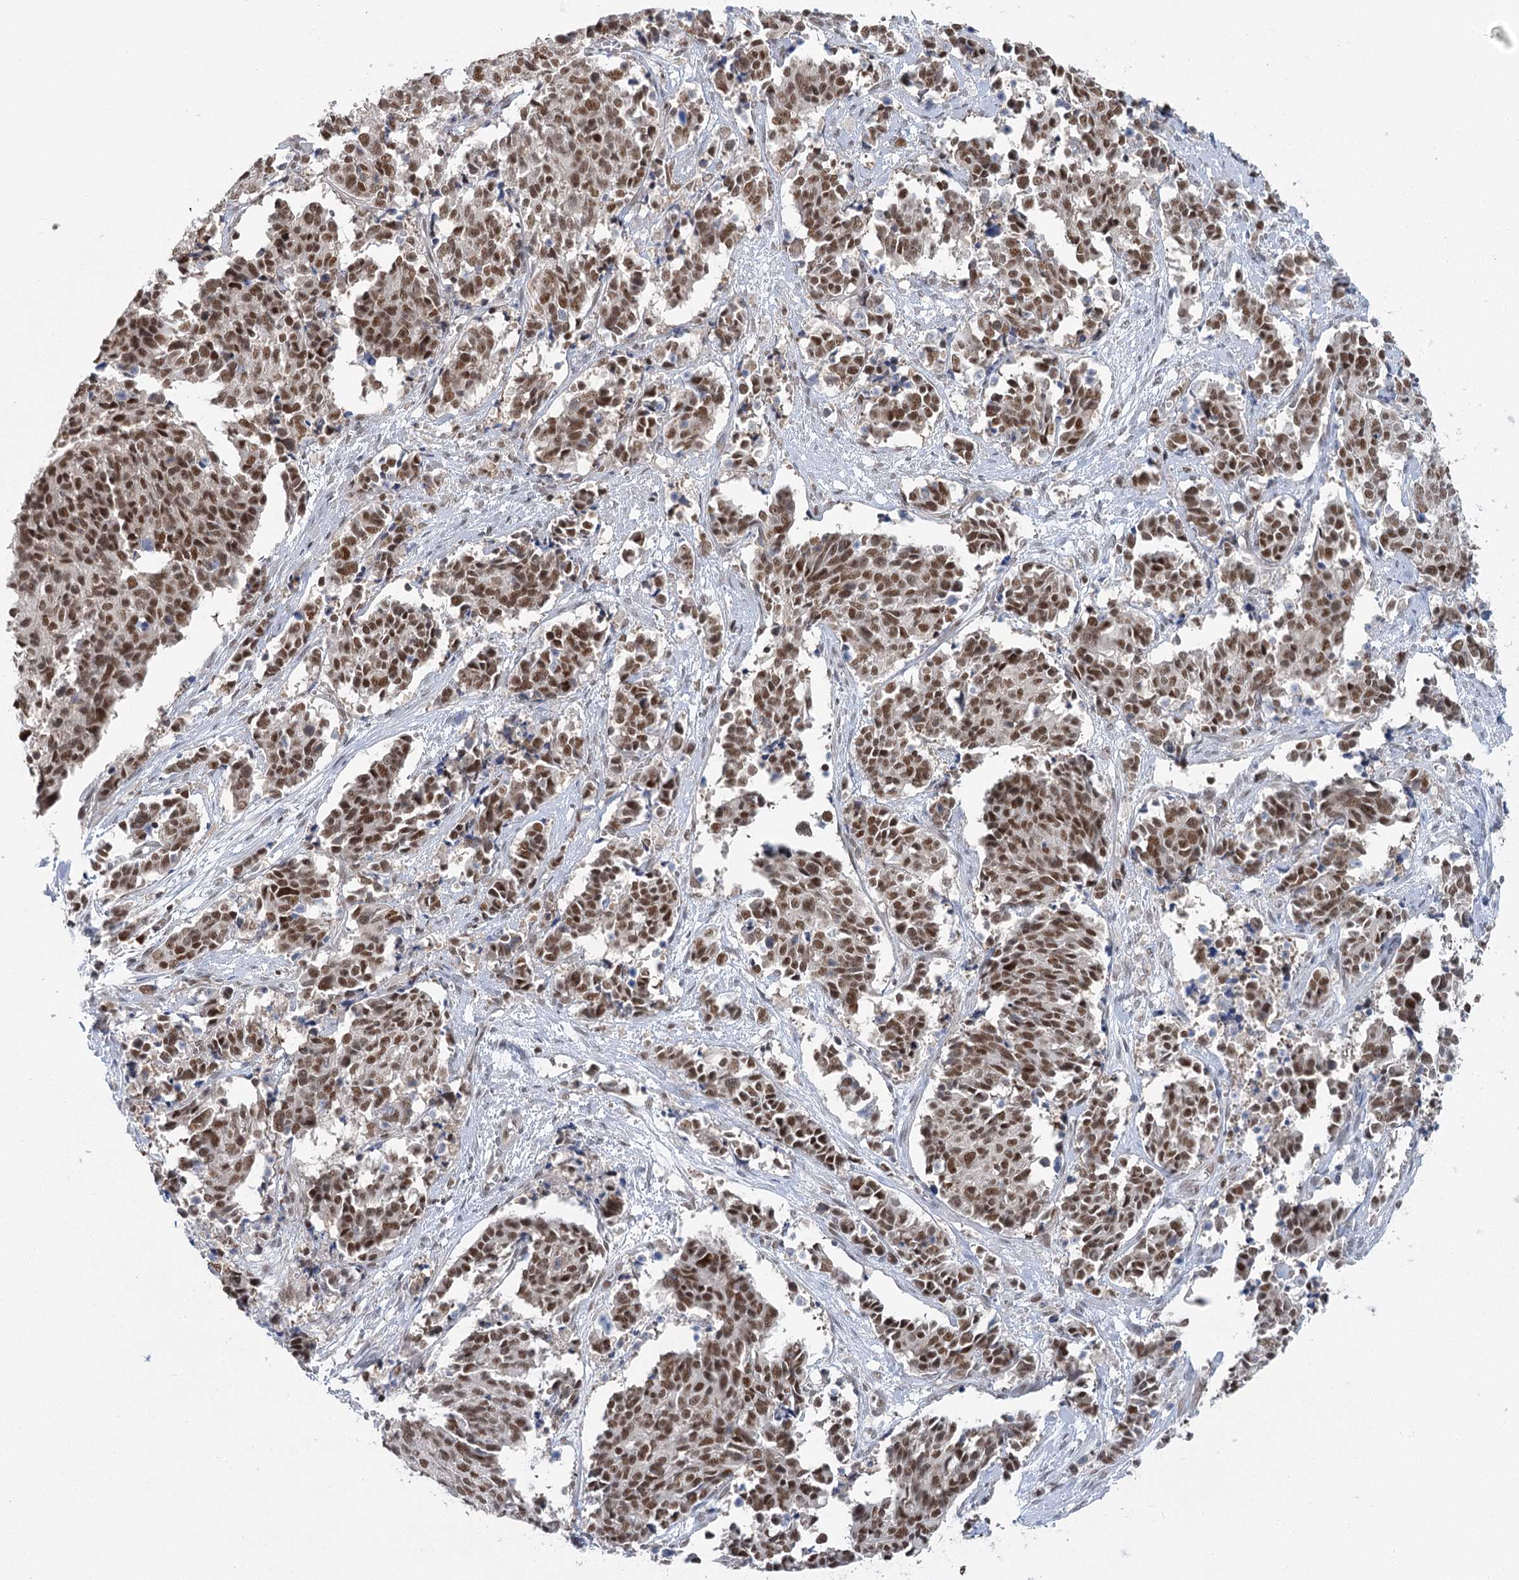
{"staining": {"intensity": "moderate", "quantity": ">75%", "location": "nuclear"}, "tissue": "cervical cancer", "cell_type": "Tumor cells", "image_type": "cancer", "snomed": [{"axis": "morphology", "description": "Normal tissue, NOS"}, {"axis": "morphology", "description": "Squamous cell carcinoma, NOS"}, {"axis": "topography", "description": "Cervix"}], "caption": "Tumor cells exhibit medium levels of moderate nuclear staining in about >75% of cells in human cervical cancer. The protein of interest is stained brown, and the nuclei are stained in blue (DAB (3,3'-diaminobenzidine) IHC with brightfield microscopy, high magnification).", "gene": "PDS5A", "patient": {"sex": "female", "age": 35}}